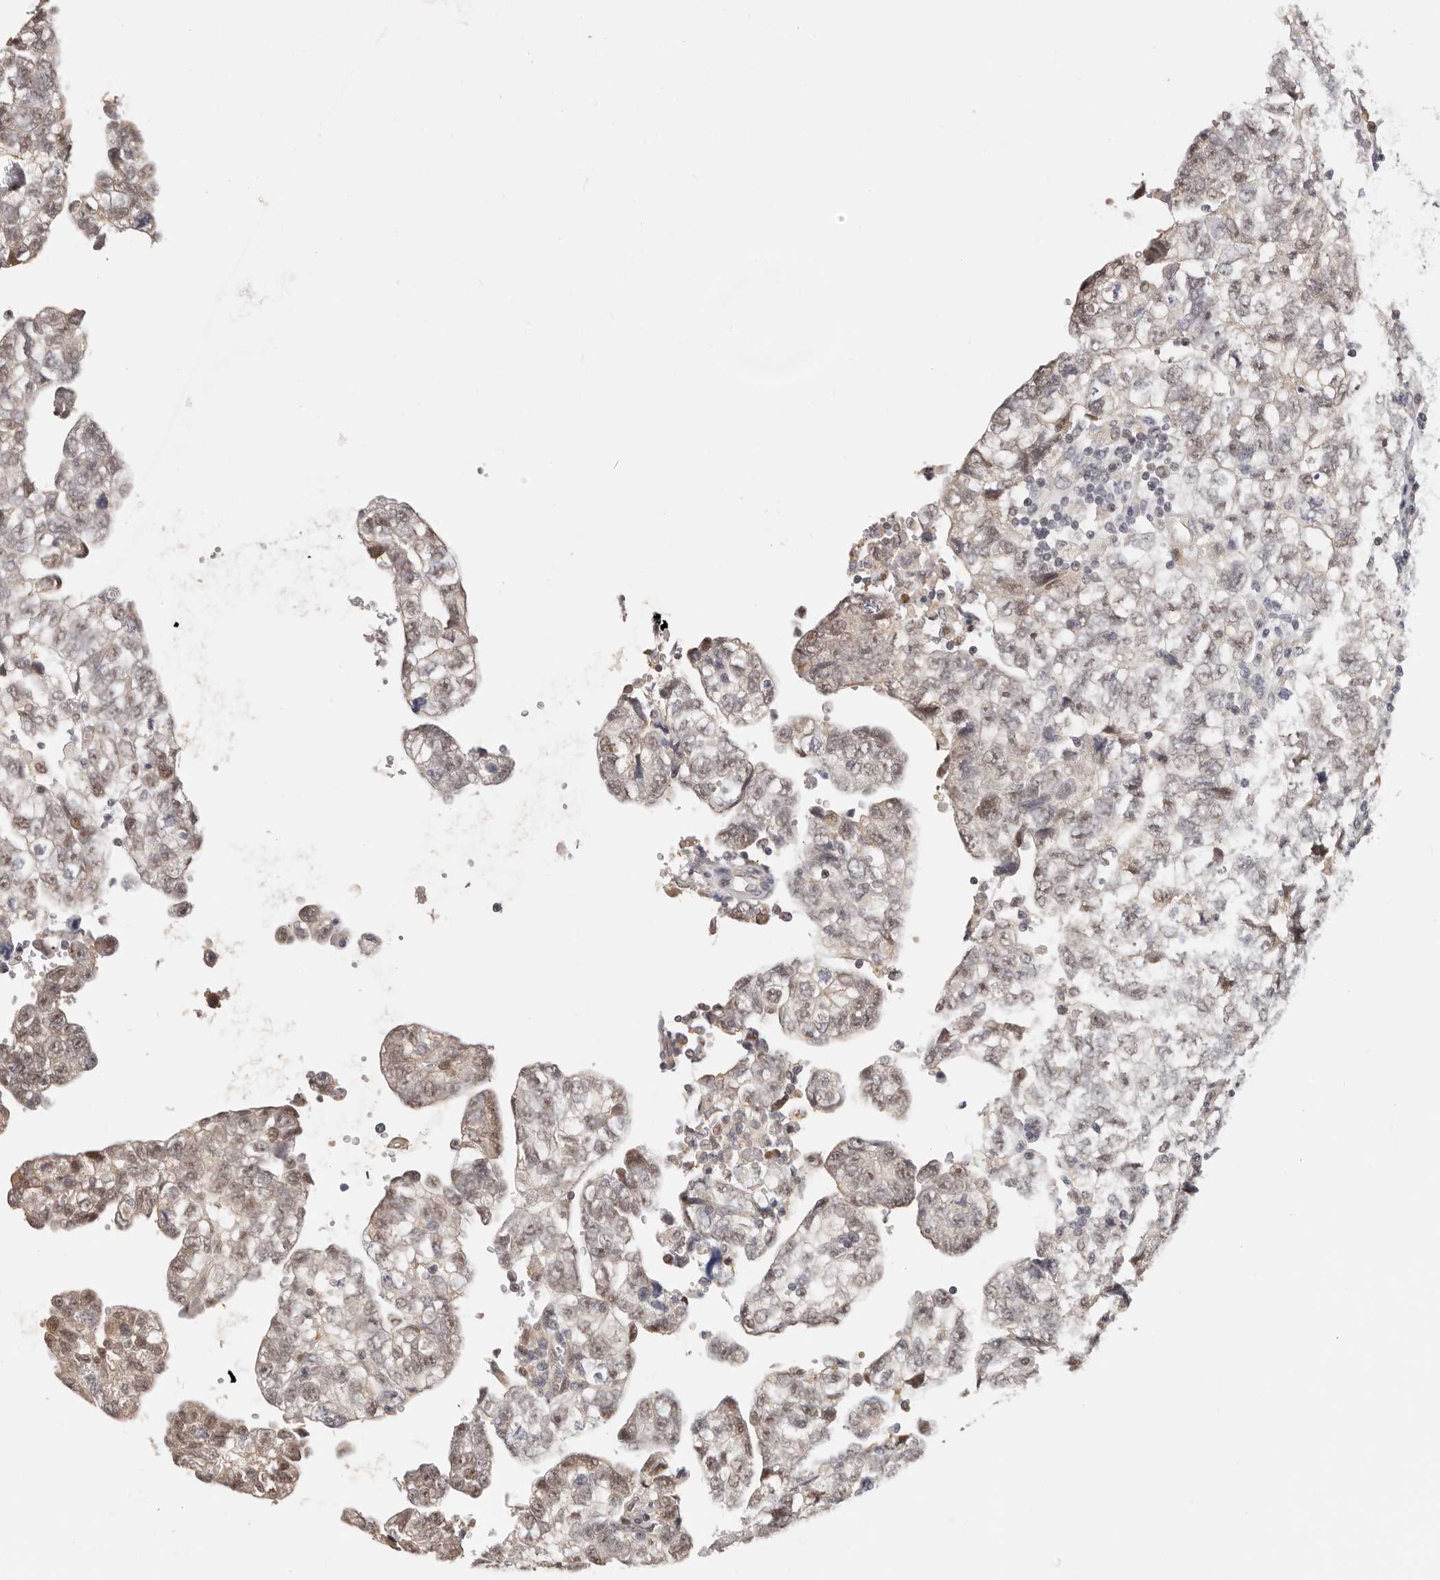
{"staining": {"intensity": "weak", "quantity": ">75%", "location": "cytoplasmic/membranous,nuclear"}, "tissue": "testis cancer", "cell_type": "Tumor cells", "image_type": "cancer", "snomed": [{"axis": "morphology", "description": "Carcinoma, Embryonal, NOS"}, {"axis": "topography", "description": "Testis"}], "caption": "Testis embryonal carcinoma stained with DAB (3,3'-diaminobenzidine) IHC shows low levels of weak cytoplasmic/membranous and nuclear expression in about >75% of tumor cells. The staining was performed using DAB (3,3'-diaminobenzidine), with brown indicating positive protein expression. Nuclei are stained blue with hematoxylin.", "gene": "LARP7", "patient": {"sex": "male", "age": 36}}